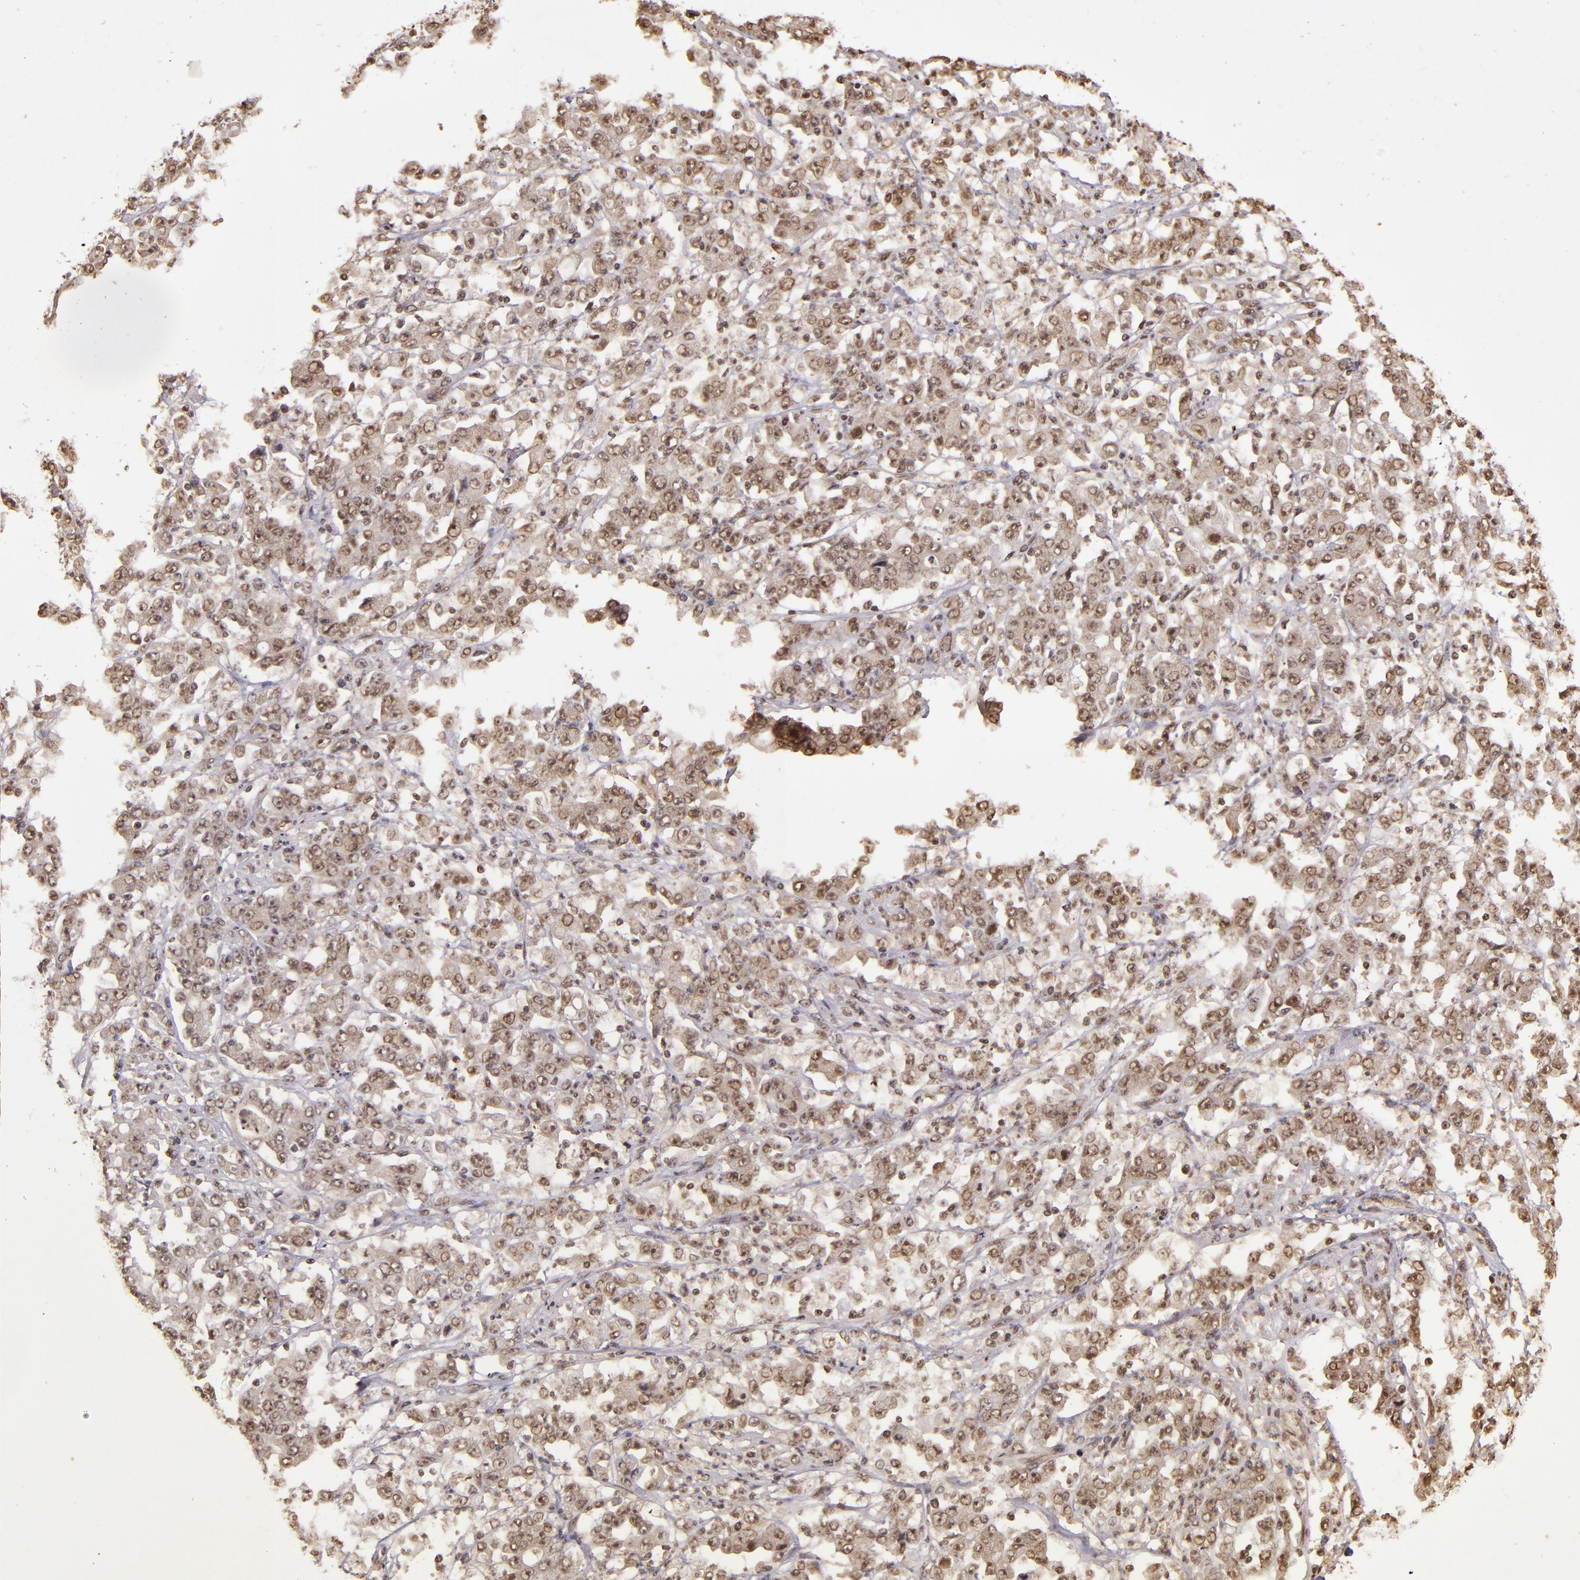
{"staining": {"intensity": "weak", "quantity": ">75%", "location": "cytoplasmic/membranous,nuclear"}, "tissue": "stomach cancer", "cell_type": "Tumor cells", "image_type": "cancer", "snomed": [{"axis": "morphology", "description": "Adenocarcinoma, NOS"}, {"axis": "topography", "description": "Stomach, lower"}], "caption": "Adenocarcinoma (stomach) stained with a protein marker displays weak staining in tumor cells.", "gene": "CUL1", "patient": {"sex": "female", "age": 71}}